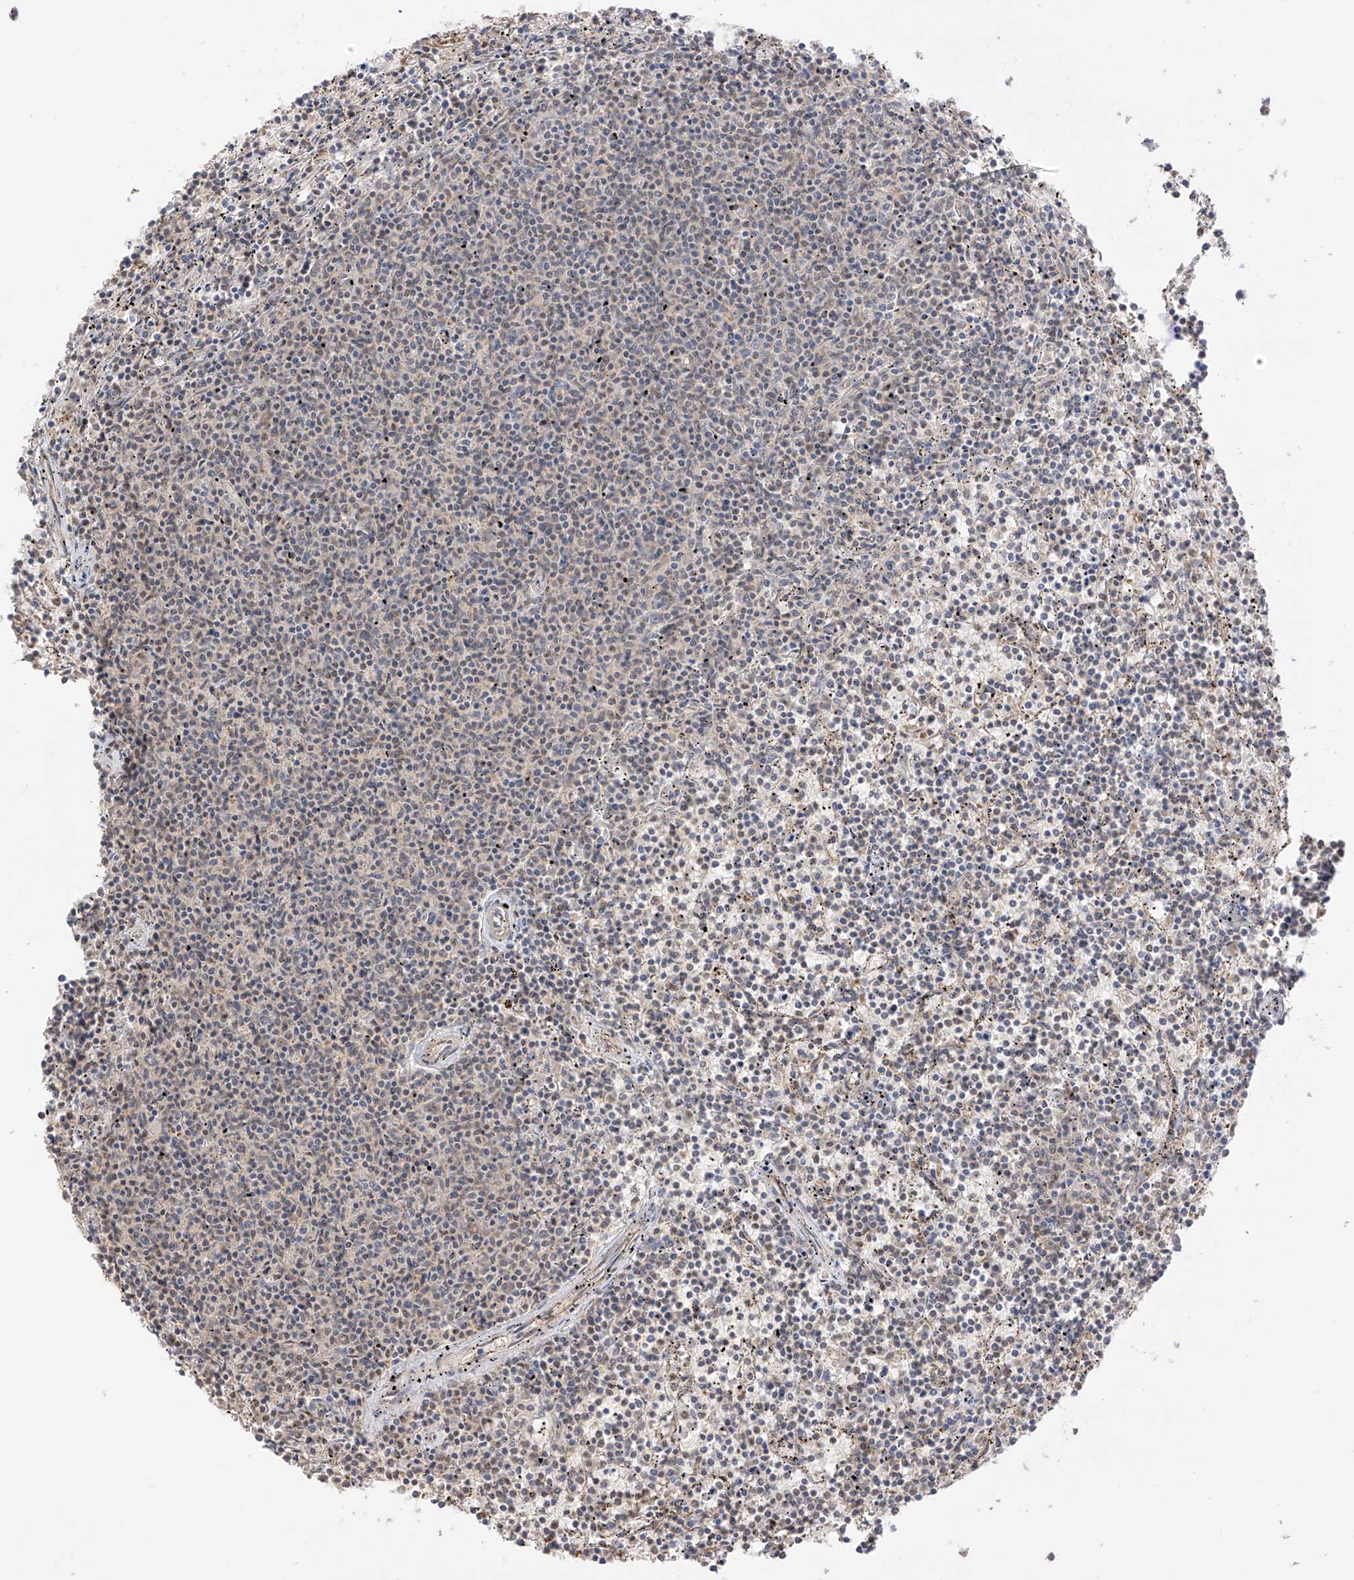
{"staining": {"intensity": "negative", "quantity": "none", "location": "none"}, "tissue": "lymphoma", "cell_type": "Tumor cells", "image_type": "cancer", "snomed": [{"axis": "morphology", "description": "Malignant lymphoma, non-Hodgkin's type, Low grade"}, {"axis": "topography", "description": "Spleen"}], "caption": "Protein analysis of low-grade malignant lymphoma, non-Hodgkin's type shows no significant expression in tumor cells.", "gene": "N4BP3", "patient": {"sex": "female", "age": 50}}